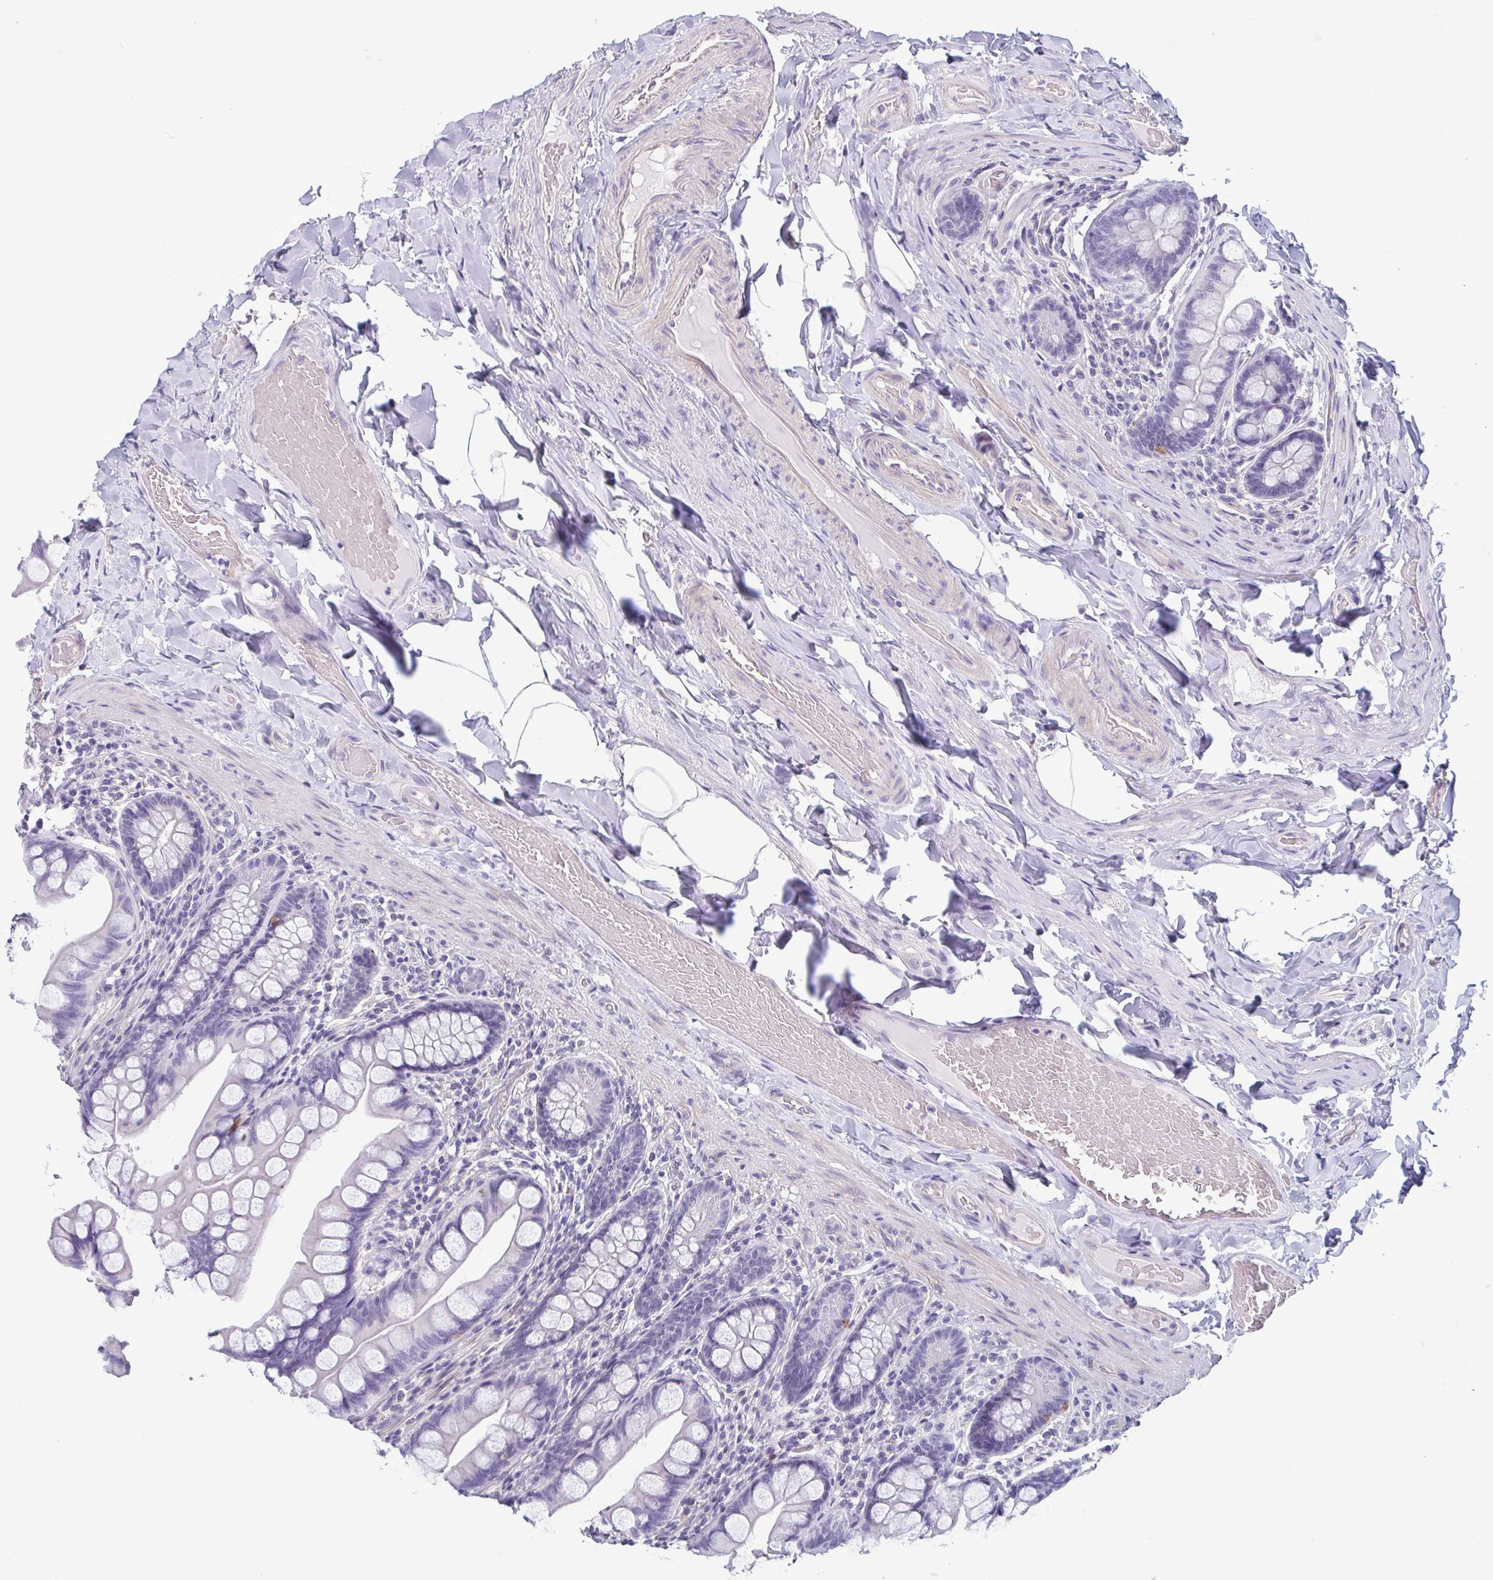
{"staining": {"intensity": "negative", "quantity": "none", "location": "none"}, "tissue": "small intestine", "cell_type": "Glandular cells", "image_type": "normal", "snomed": [{"axis": "morphology", "description": "Normal tissue, NOS"}, {"axis": "topography", "description": "Small intestine"}], "caption": "Glandular cells are negative for brown protein staining in unremarkable small intestine. The staining was performed using DAB to visualize the protein expression in brown, while the nuclei were stained in blue with hematoxylin (Magnification: 20x).", "gene": "MORC4", "patient": {"sex": "male", "age": 70}}